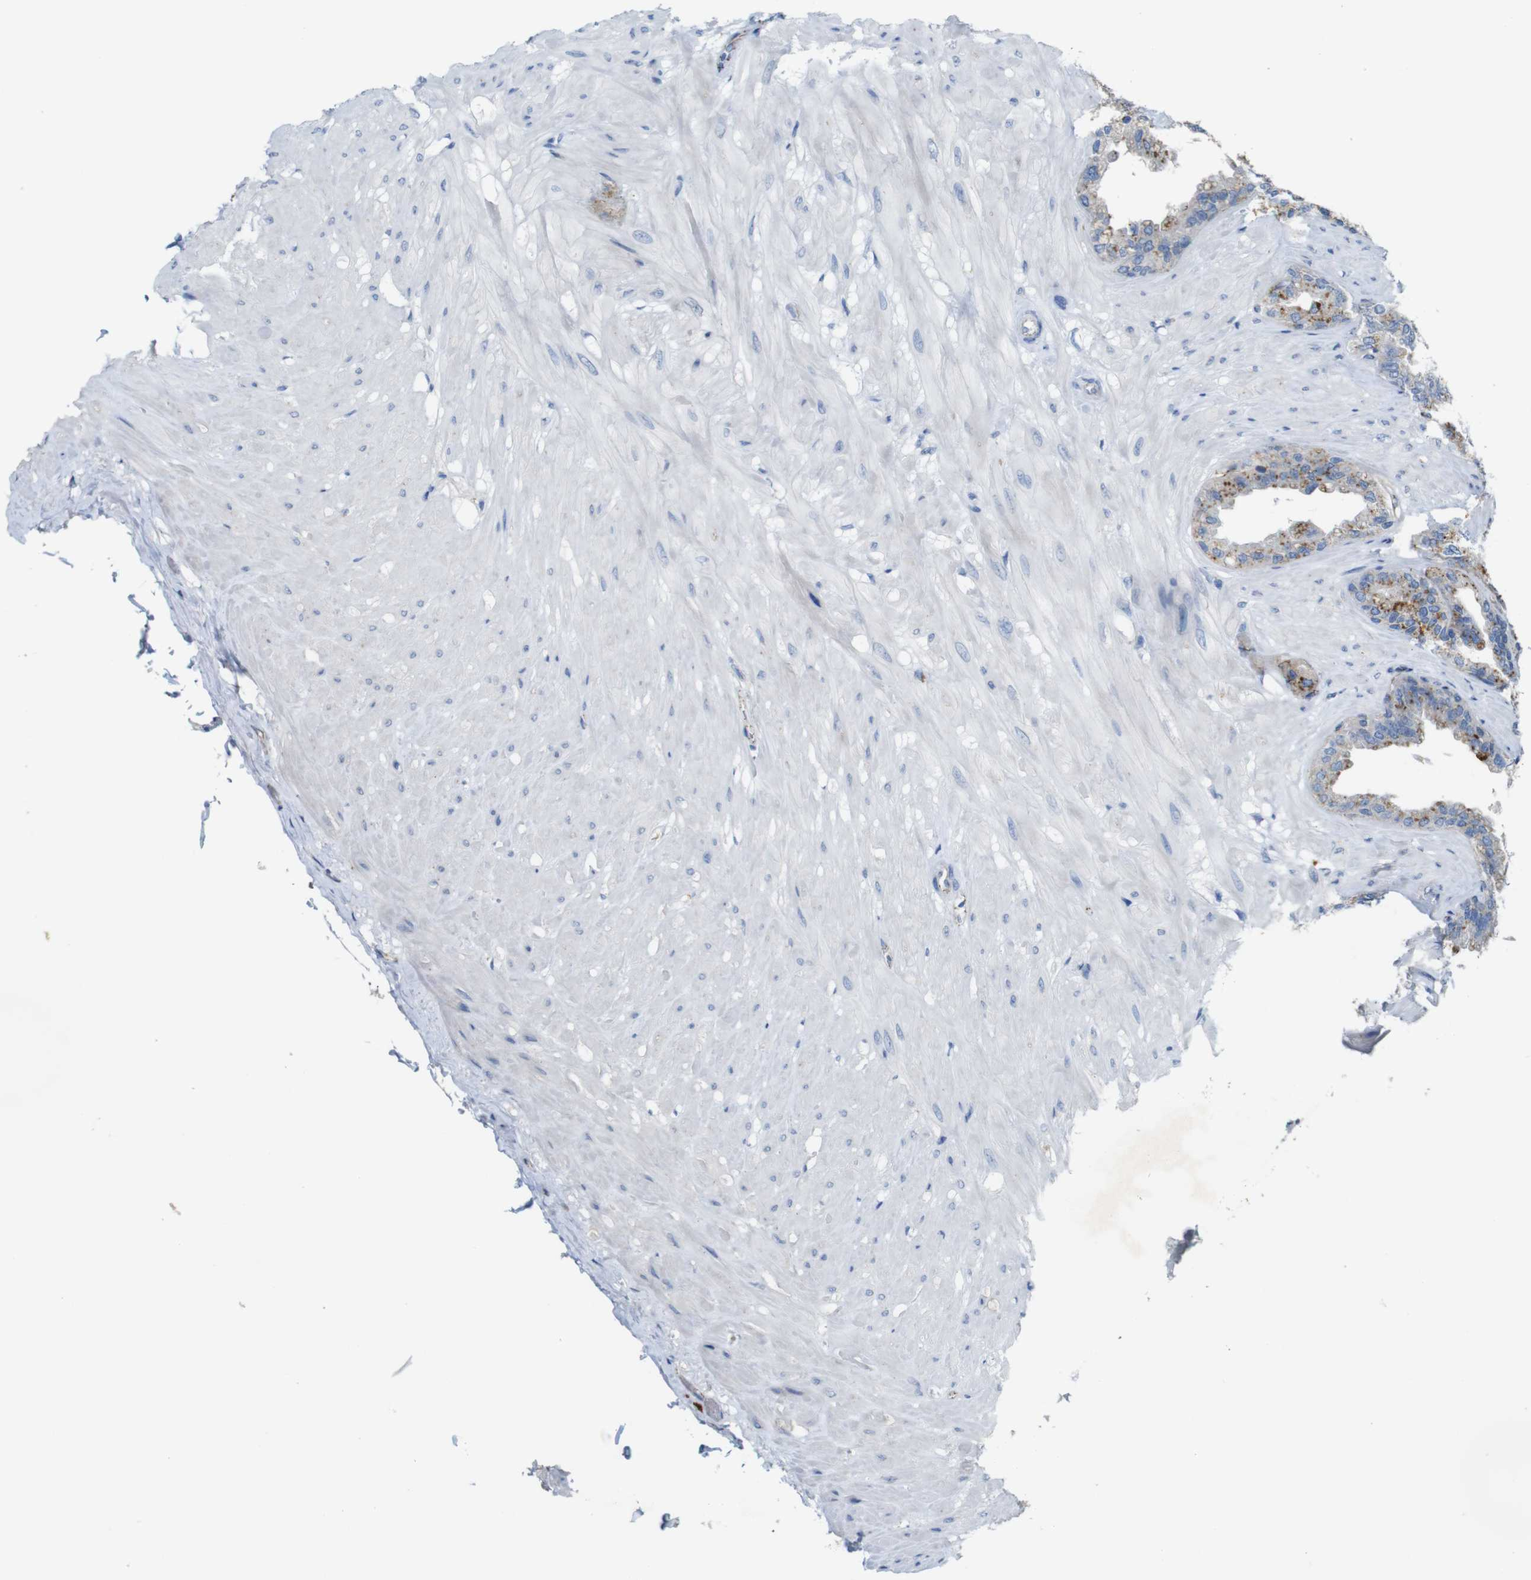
{"staining": {"intensity": "moderate", "quantity": "25%-75%", "location": "cytoplasmic/membranous"}, "tissue": "seminal vesicle", "cell_type": "Glandular cells", "image_type": "normal", "snomed": [{"axis": "morphology", "description": "Normal tissue, NOS"}, {"axis": "topography", "description": "Seminal veicle"}], "caption": "This is an image of immunohistochemistry staining of benign seminal vesicle, which shows moderate expression in the cytoplasmic/membranous of glandular cells.", "gene": "NHLRC3", "patient": {"sex": "male", "age": 46}}